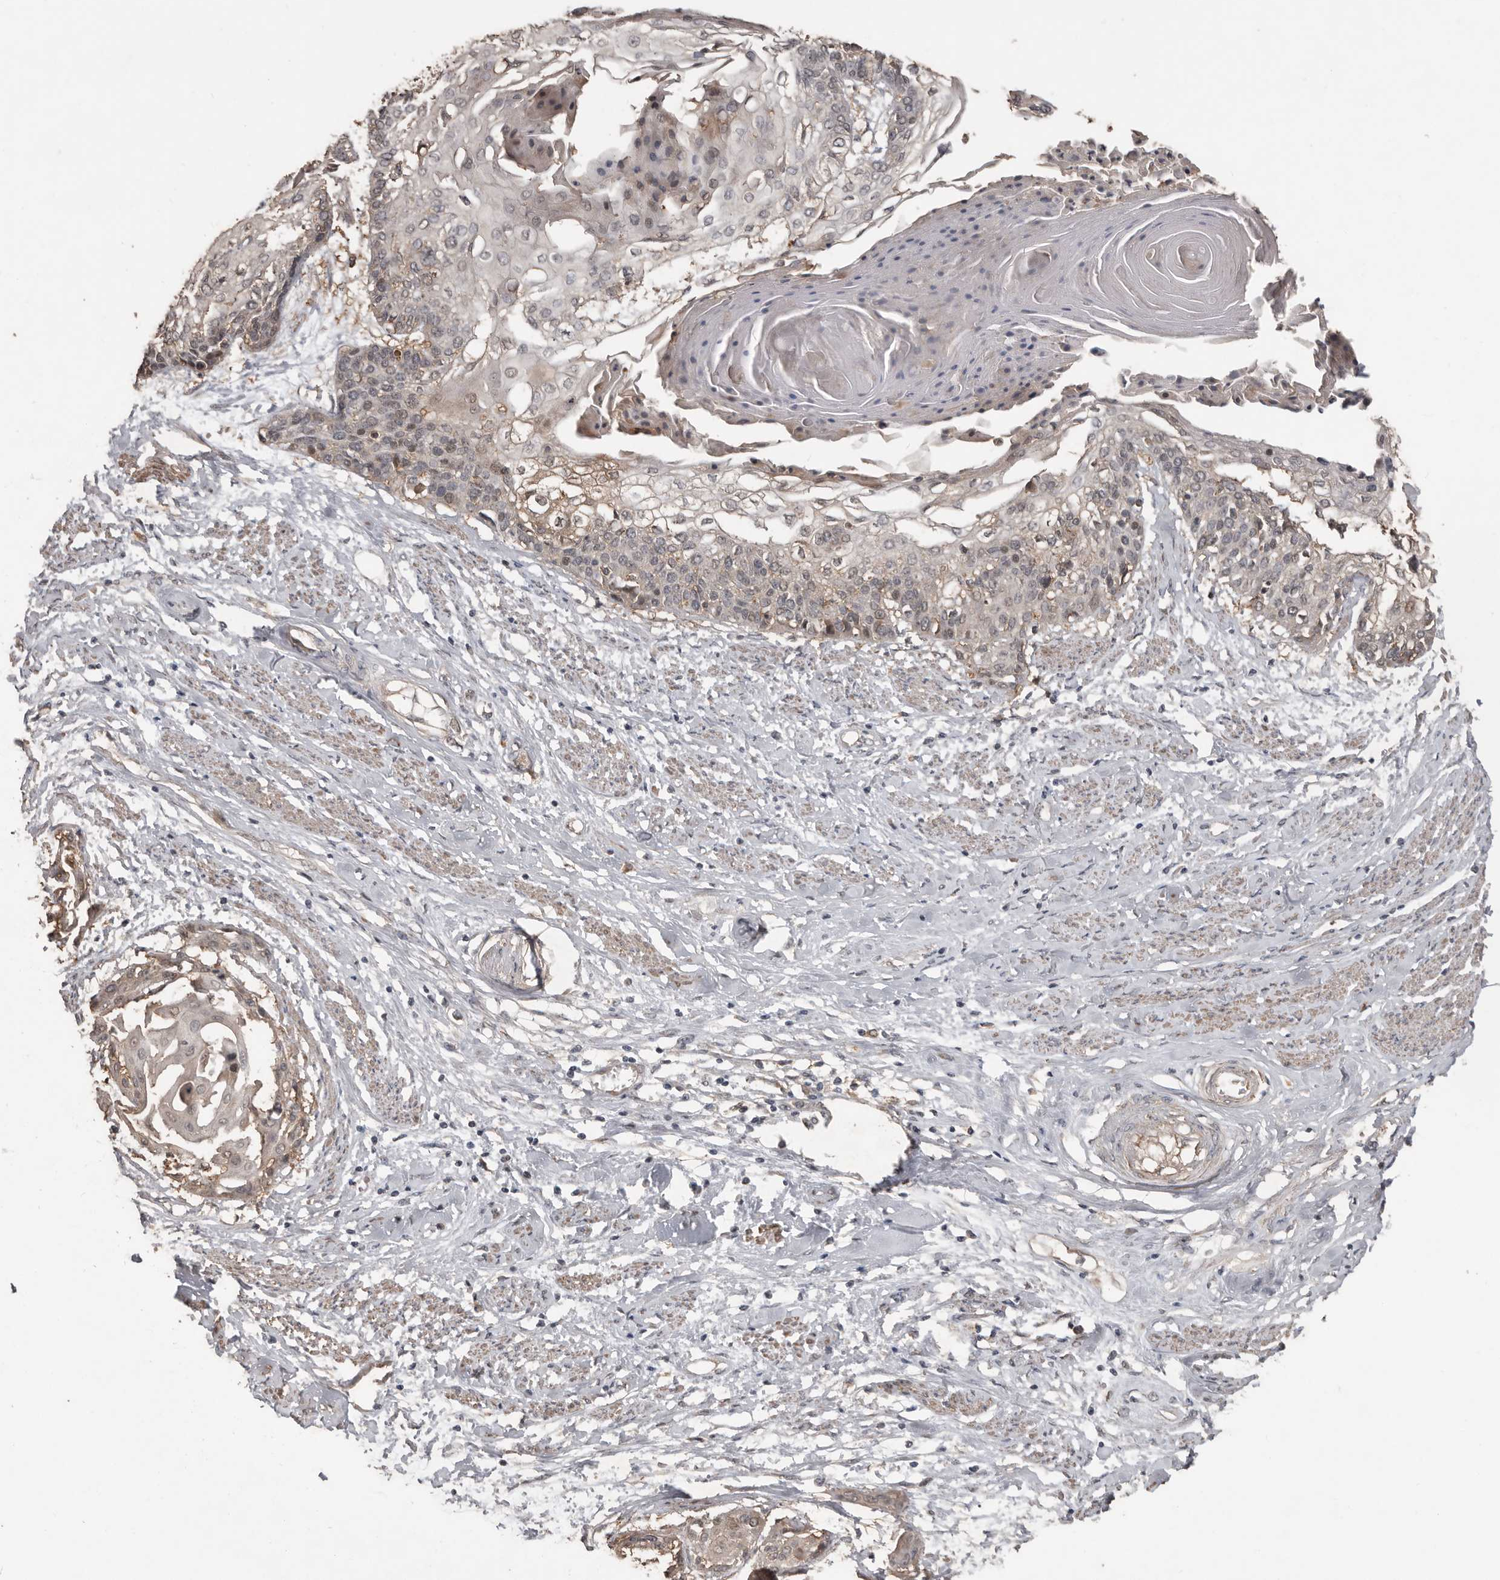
{"staining": {"intensity": "weak", "quantity": "<25%", "location": "cytoplasmic/membranous,nuclear"}, "tissue": "cervical cancer", "cell_type": "Tumor cells", "image_type": "cancer", "snomed": [{"axis": "morphology", "description": "Squamous cell carcinoma, NOS"}, {"axis": "topography", "description": "Cervix"}], "caption": "Histopathology image shows no significant protein expression in tumor cells of squamous cell carcinoma (cervical). (Brightfield microscopy of DAB immunohistochemistry (IHC) at high magnification).", "gene": "BAMBI", "patient": {"sex": "female", "age": 57}}